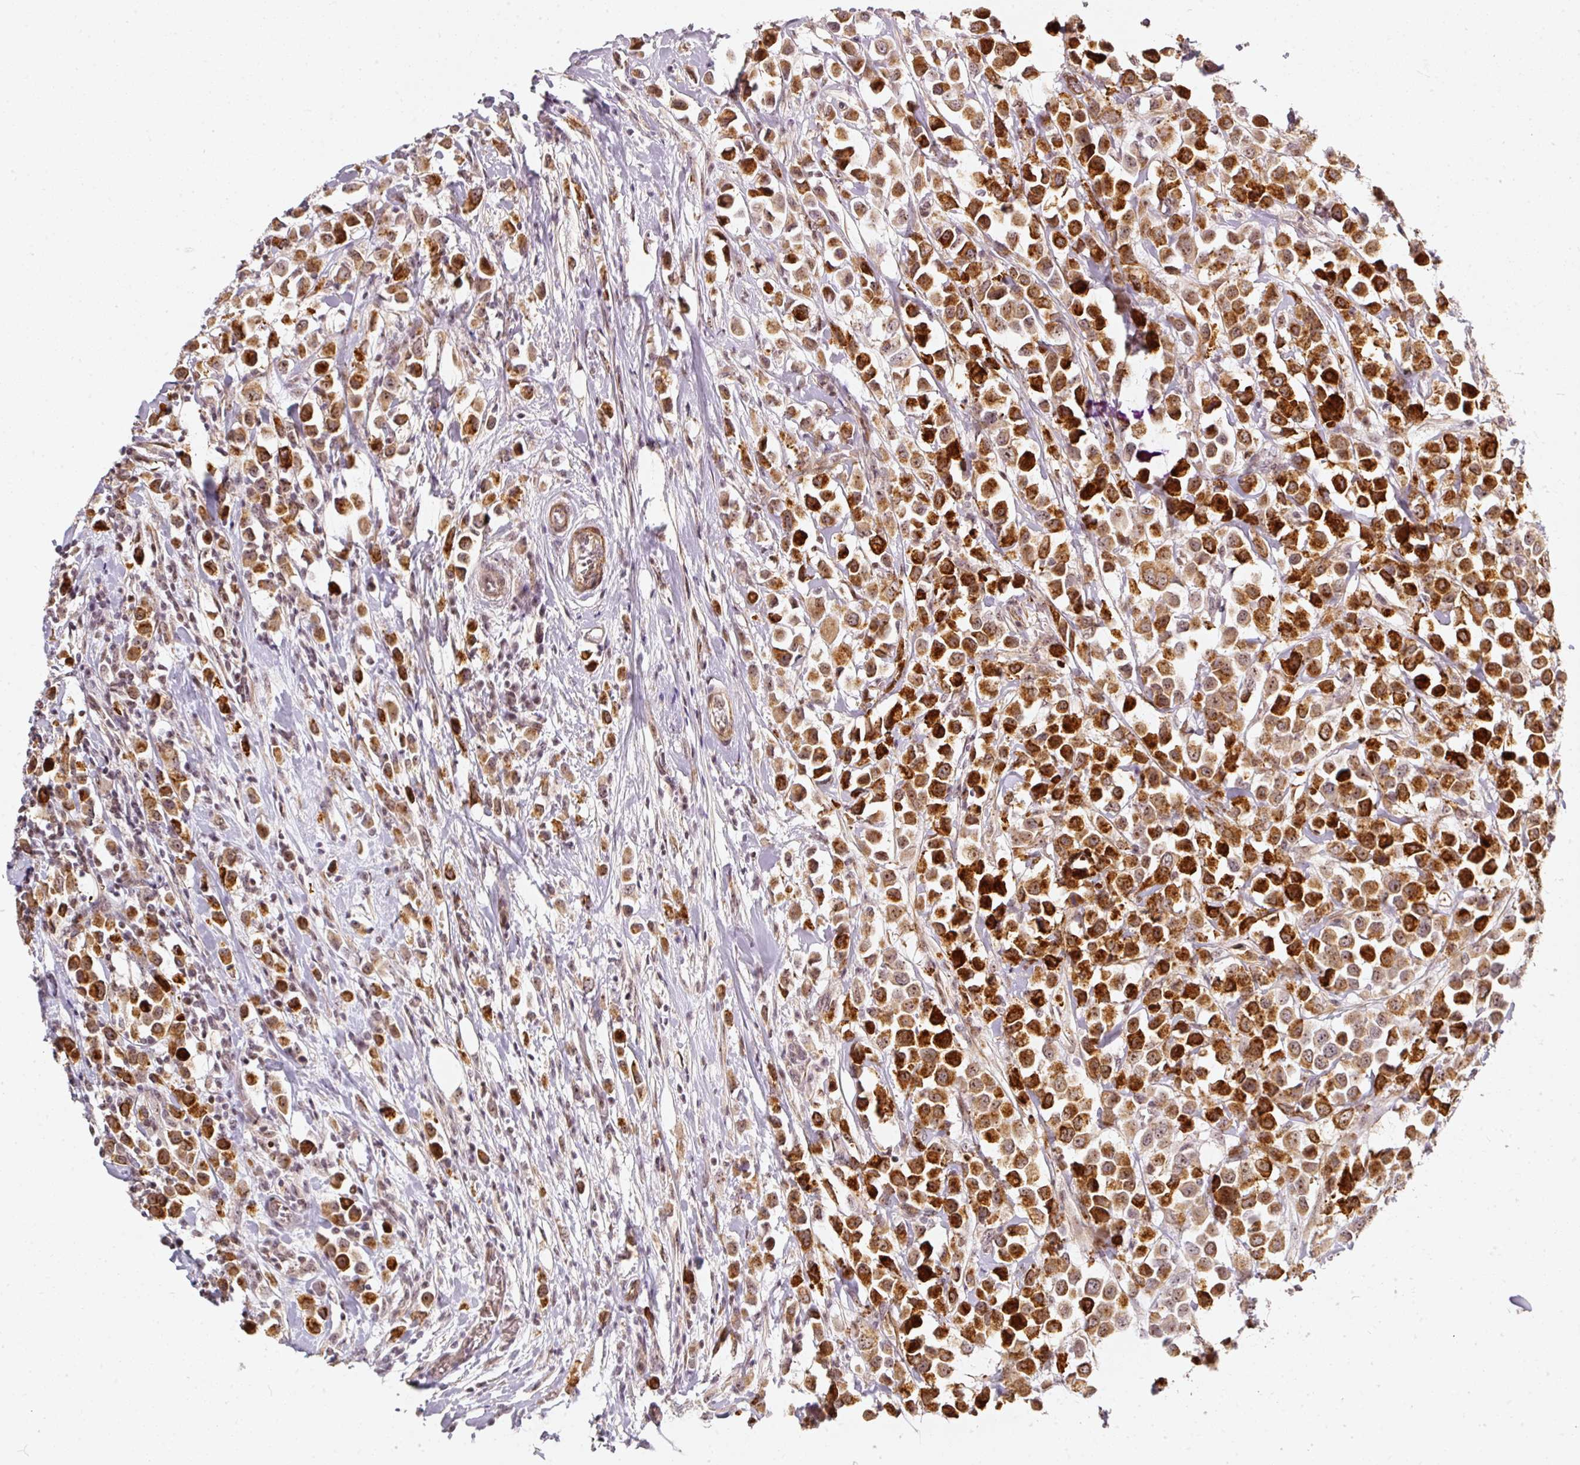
{"staining": {"intensity": "strong", "quantity": ">75%", "location": "cytoplasmic/membranous,nuclear"}, "tissue": "breast cancer", "cell_type": "Tumor cells", "image_type": "cancer", "snomed": [{"axis": "morphology", "description": "Duct carcinoma"}, {"axis": "topography", "description": "Breast"}], "caption": "An immunohistochemistry (IHC) image of neoplastic tissue is shown. Protein staining in brown labels strong cytoplasmic/membranous and nuclear positivity in breast intraductal carcinoma within tumor cells.", "gene": "MXRA8", "patient": {"sex": "female", "age": 61}}